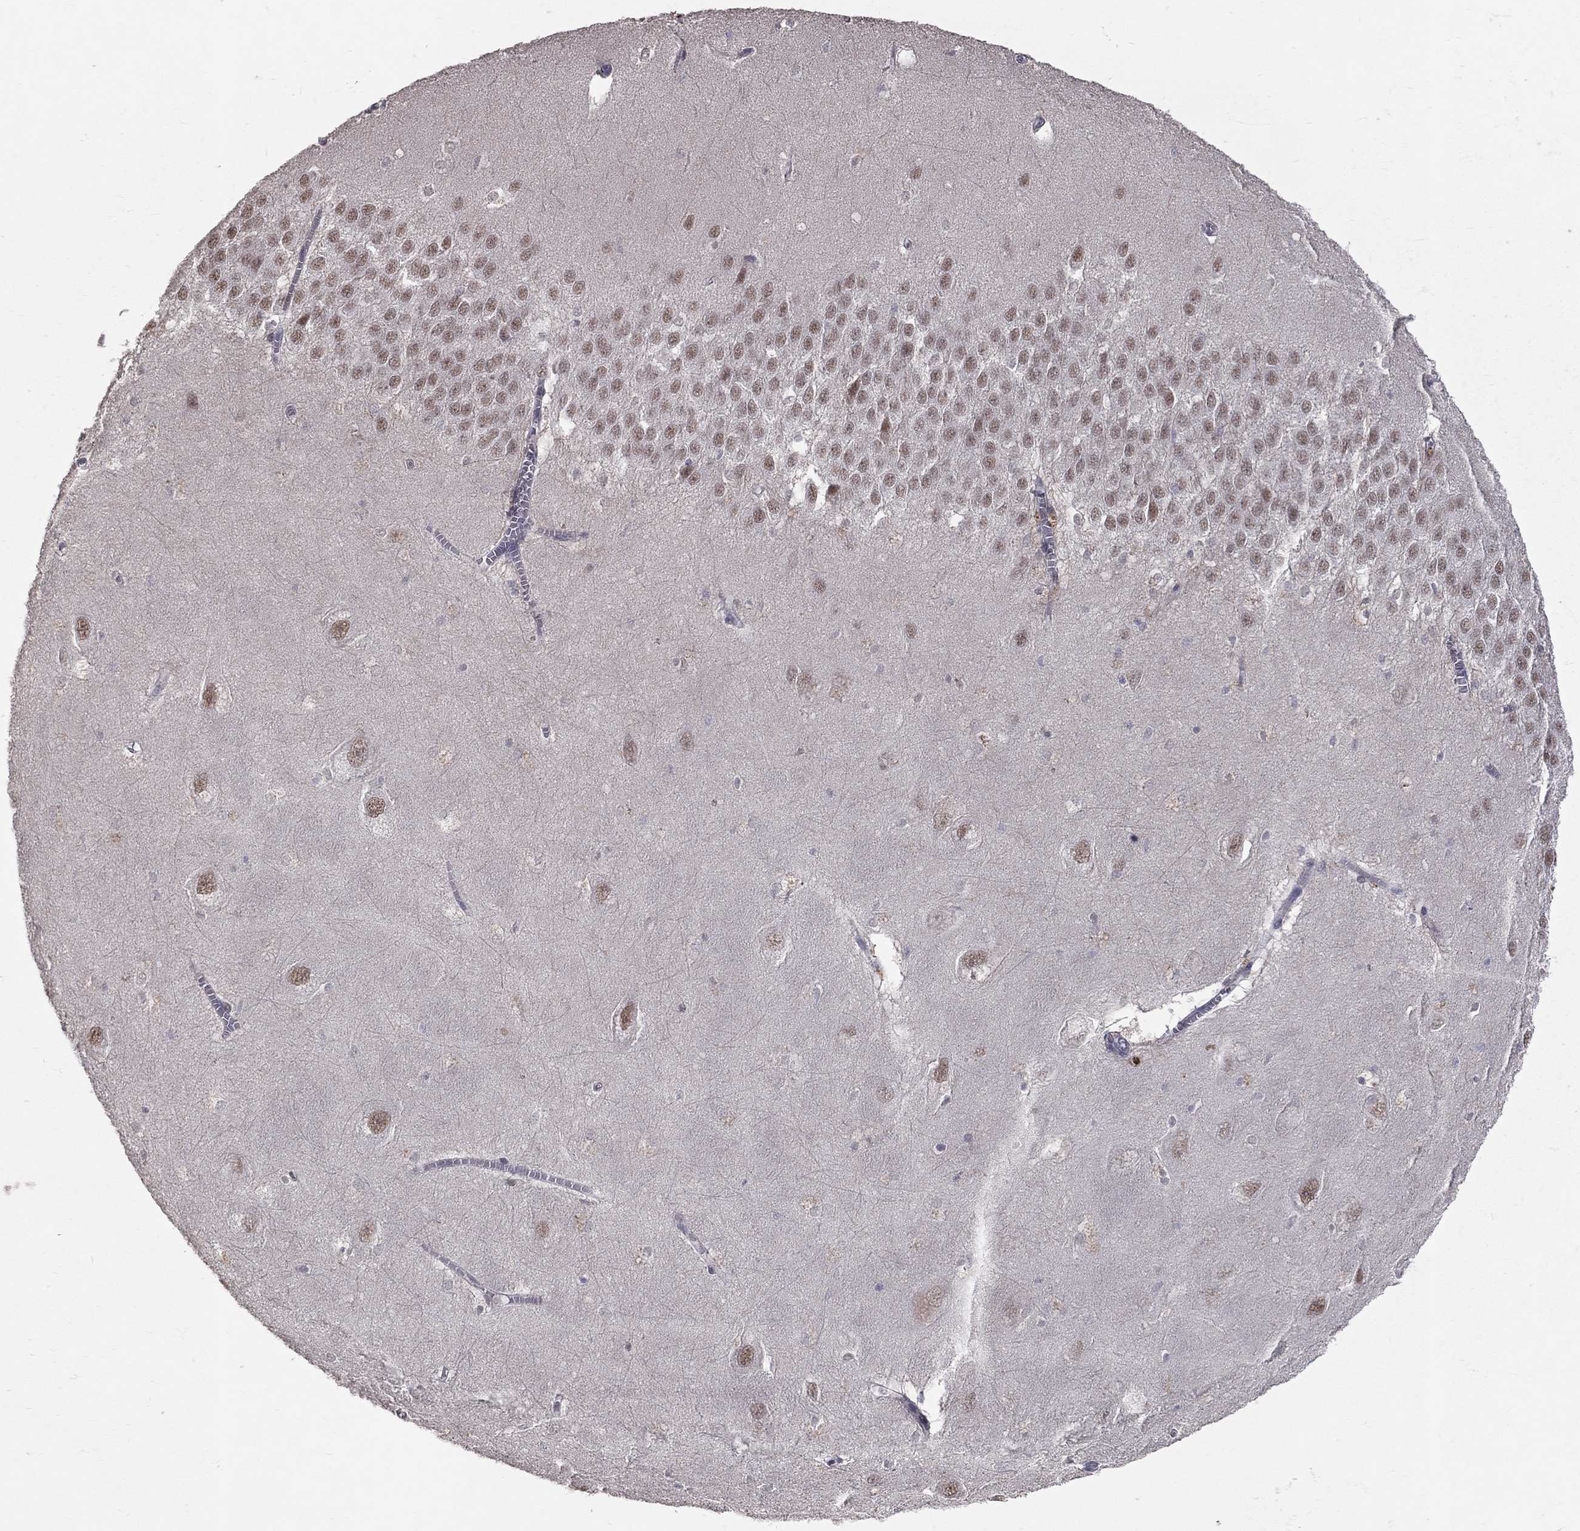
{"staining": {"intensity": "negative", "quantity": "none", "location": "none"}, "tissue": "hippocampus", "cell_type": "Glial cells", "image_type": "normal", "snomed": [{"axis": "morphology", "description": "Normal tissue, NOS"}, {"axis": "topography", "description": "Hippocampus"}], "caption": "Immunohistochemistry (IHC) photomicrograph of benign human hippocampus stained for a protein (brown), which reveals no positivity in glial cells.", "gene": "DSG4", "patient": {"sex": "female", "age": 64}}